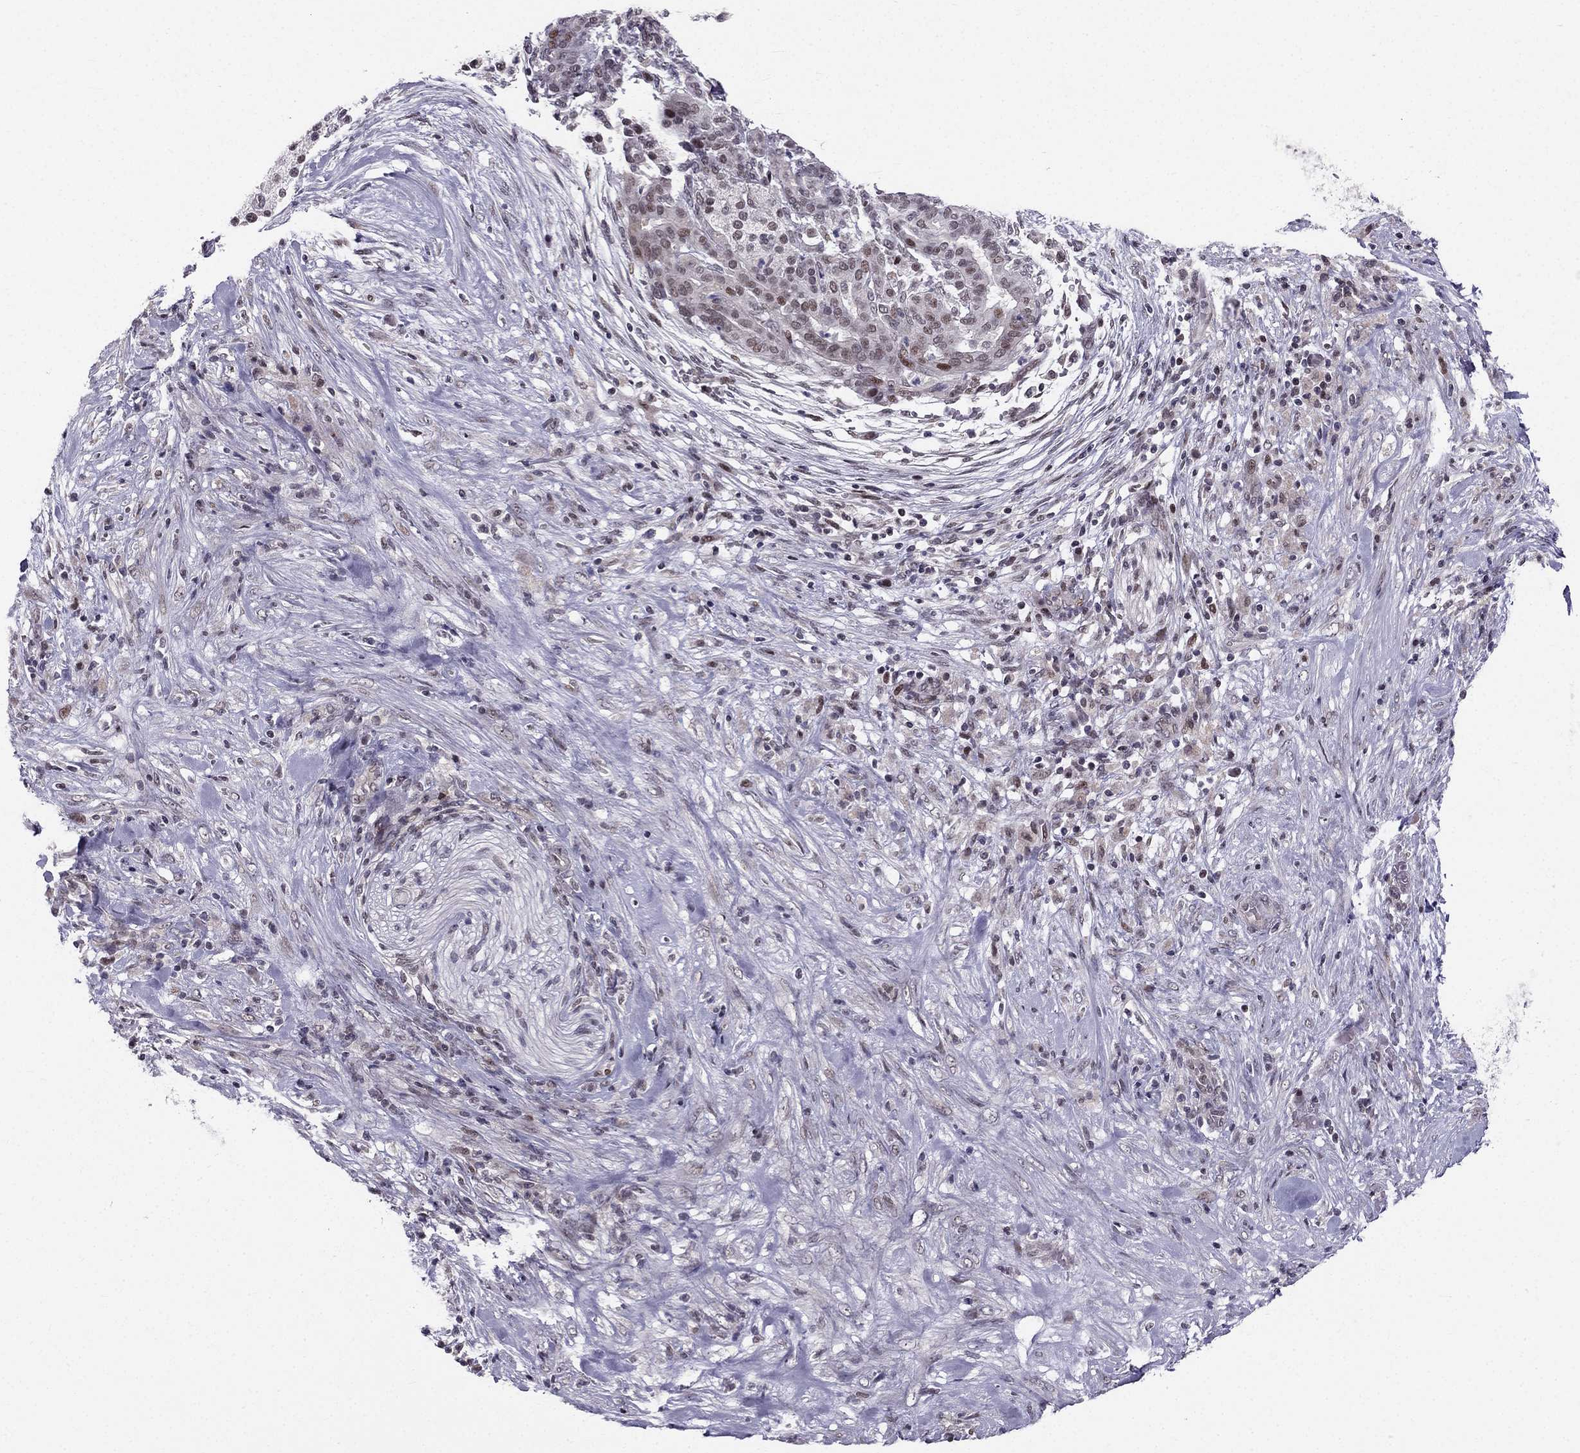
{"staining": {"intensity": "moderate", "quantity": "<25%", "location": "nuclear"}, "tissue": "pancreatic cancer", "cell_type": "Tumor cells", "image_type": "cancer", "snomed": [{"axis": "morphology", "description": "Adenocarcinoma, NOS"}, {"axis": "topography", "description": "Pancreas"}], "caption": "Immunohistochemistry (IHC) photomicrograph of adenocarcinoma (pancreatic) stained for a protein (brown), which shows low levels of moderate nuclear positivity in about <25% of tumor cells.", "gene": "RPRD2", "patient": {"sex": "male", "age": 44}}